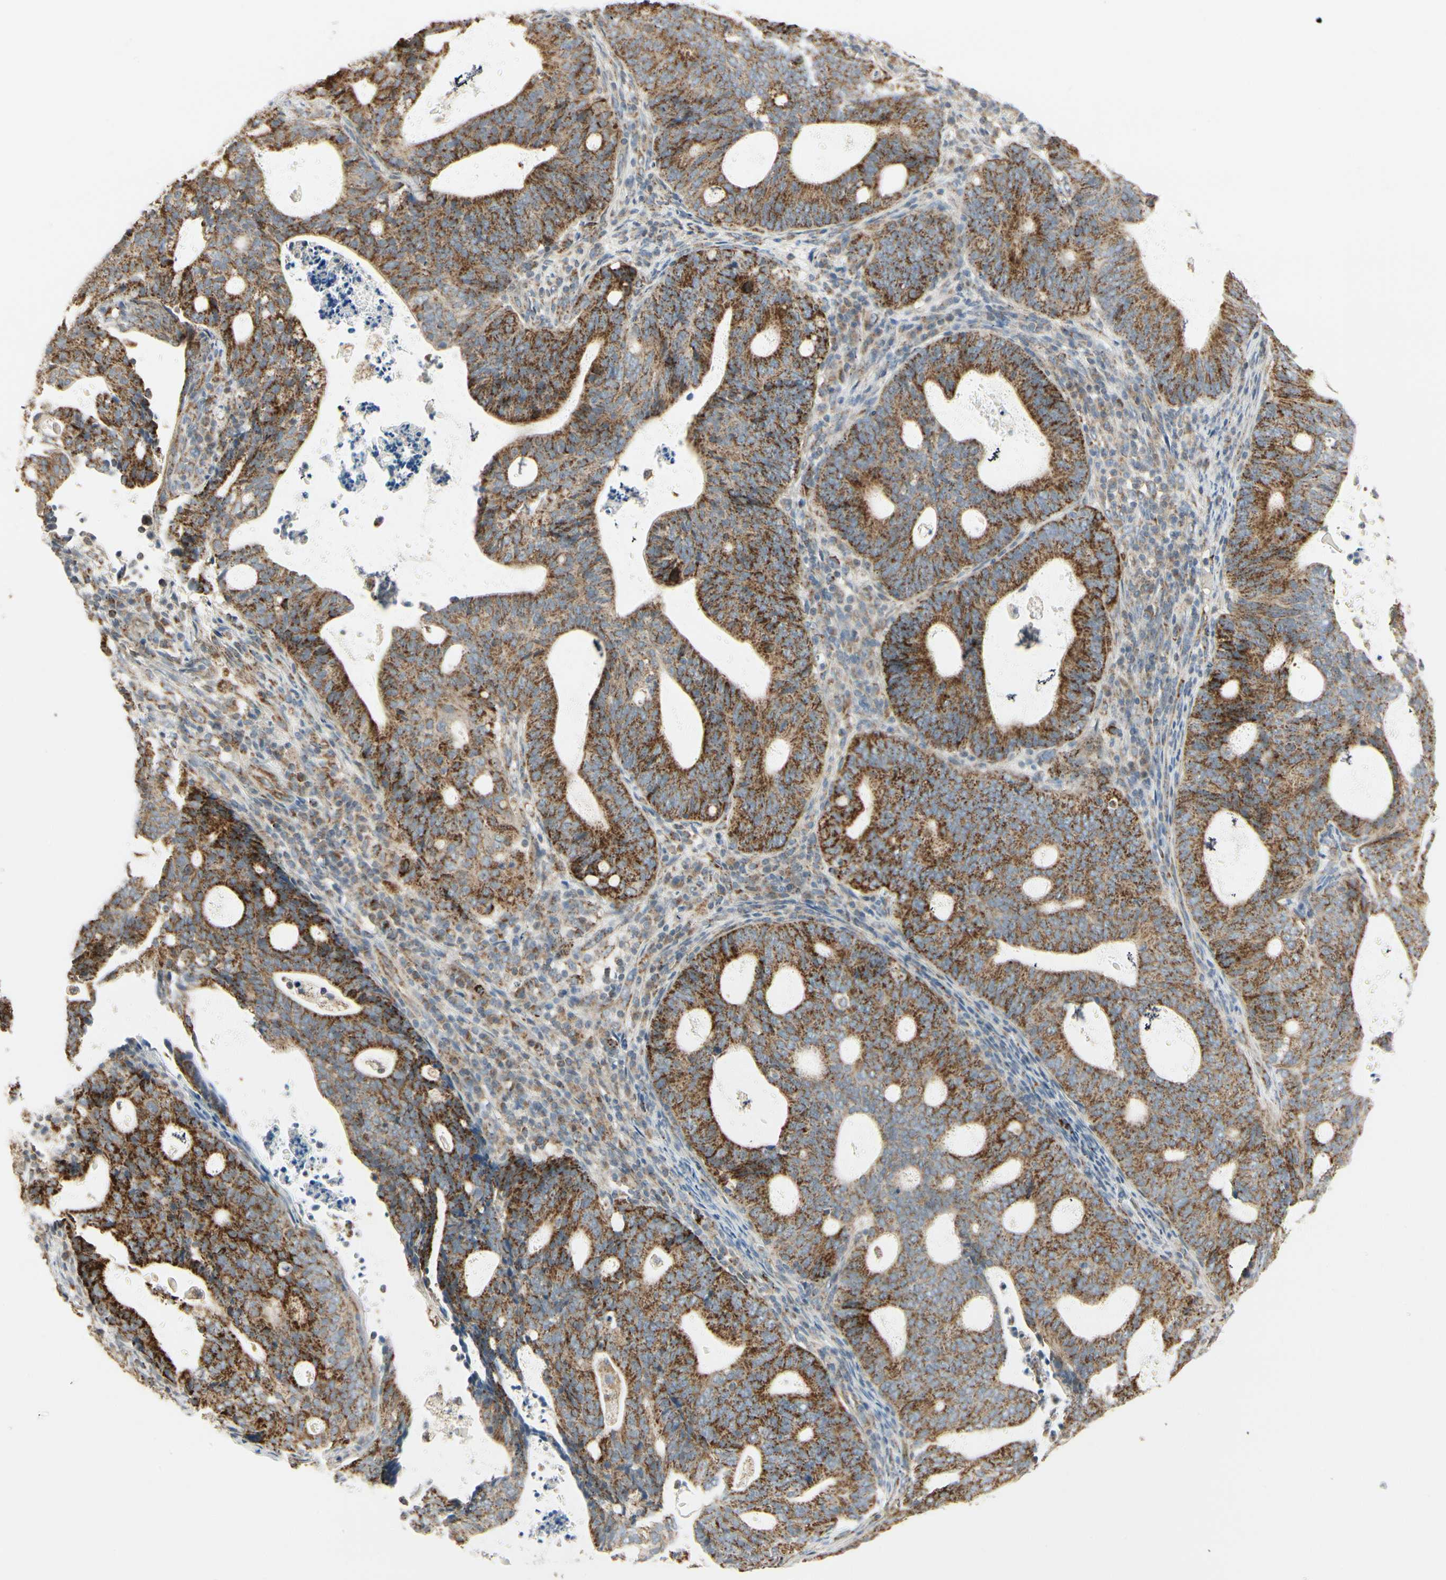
{"staining": {"intensity": "strong", "quantity": ">75%", "location": "cytoplasmic/membranous"}, "tissue": "endometrial cancer", "cell_type": "Tumor cells", "image_type": "cancer", "snomed": [{"axis": "morphology", "description": "Adenocarcinoma, NOS"}, {"axis": "topography", "description": "Uterus"}], "caption": "IHC photomicrograph of adenocarcinoma (endometrial) stained for a protein (brown), which demonstrates high levels of strong cytoplasmic/membranous staining in about >75% of tumor cells.", "gene": "ANKS6", "patient": {"sex": "female", "age": 83}}